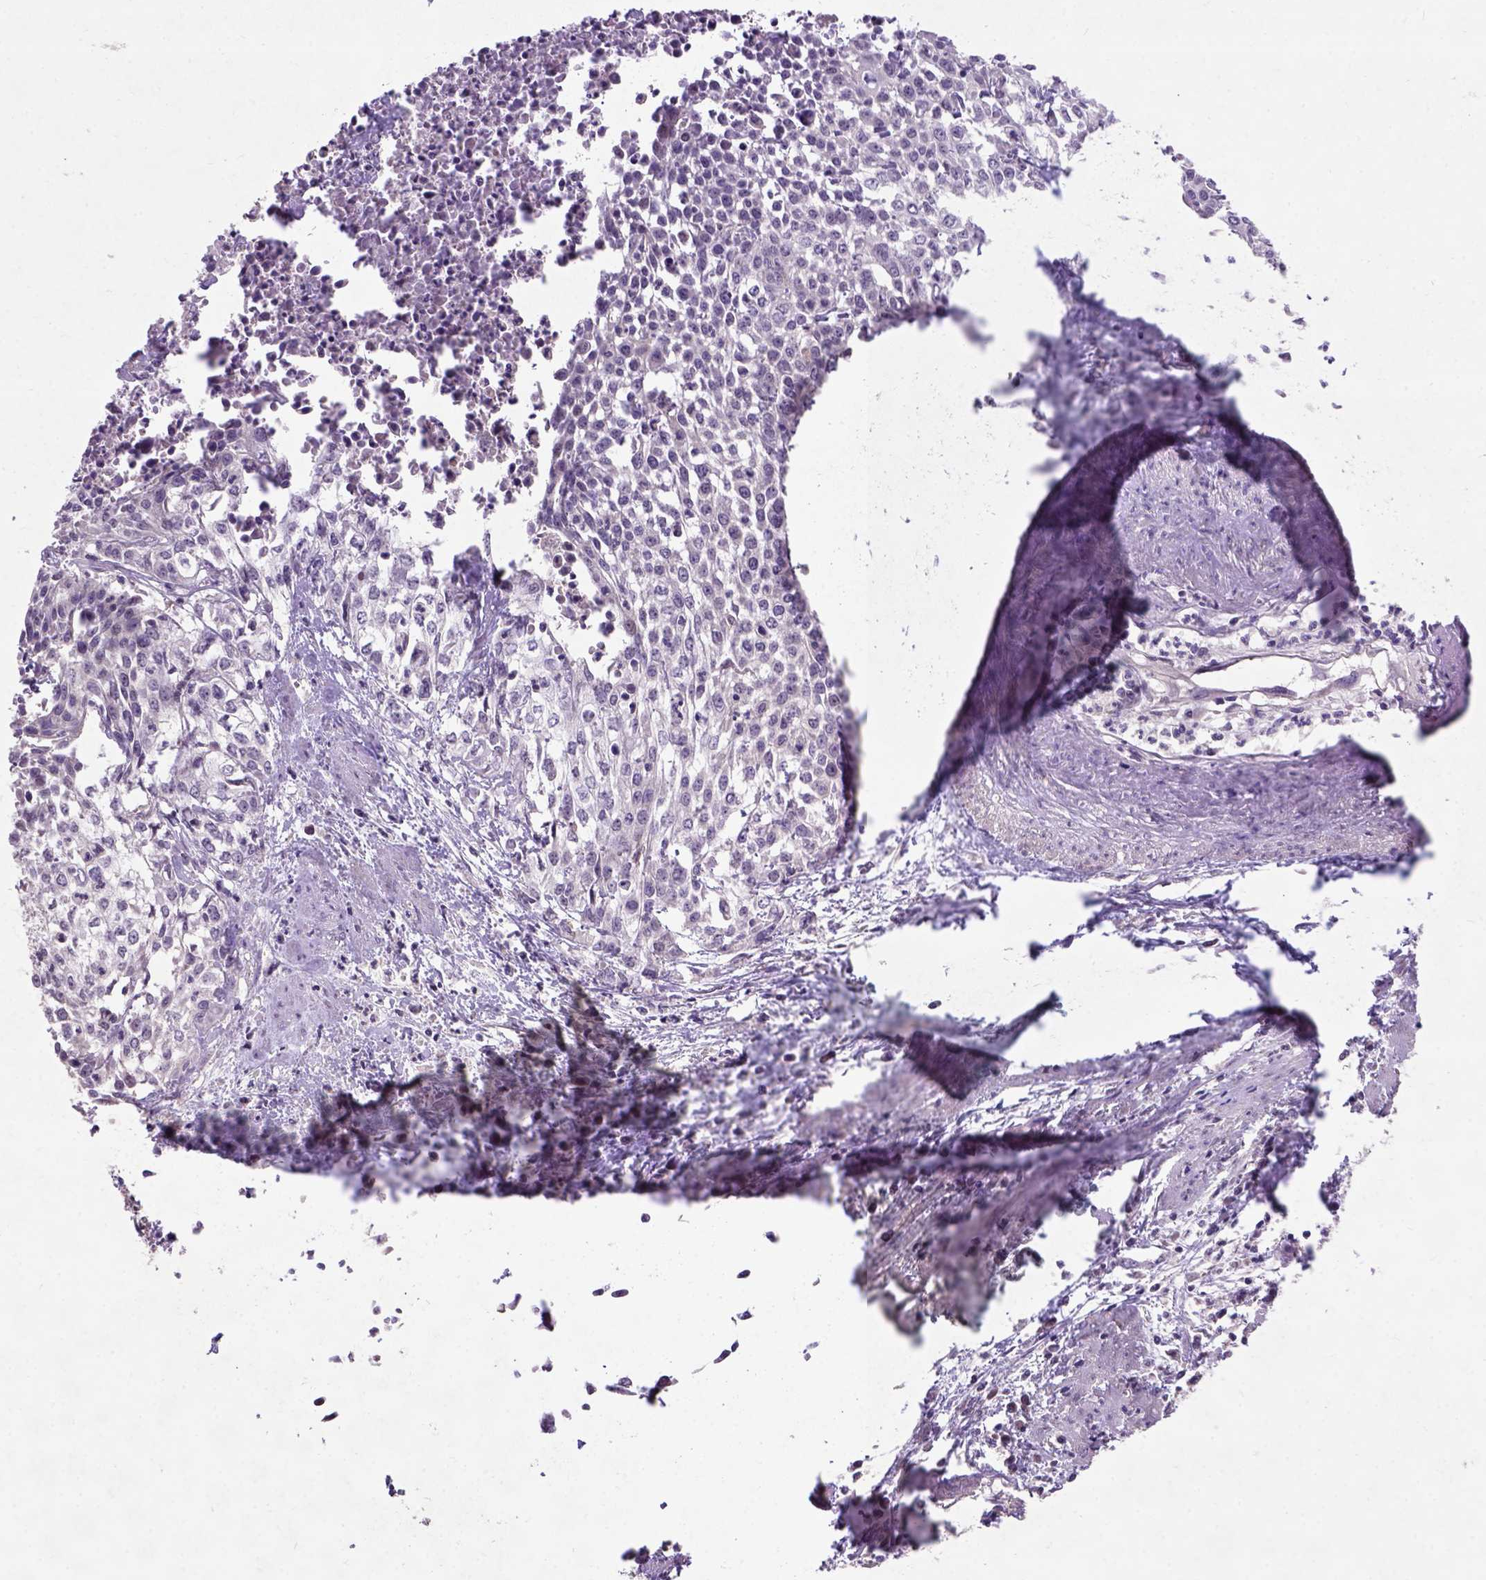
{"staining": {"intensity": "negative", "quantity": "none", "location": "none"}, "tissue": "cervical cancer", "cell_type": "Tumor cells", "image_type": "cancer", "snomed": [{"axis": "morphology", "description": "Squamous cell carcinoma, NOS"}, {"axis": "topography", "description": "Cervix"}], "caption": "The immunohistochemistry image has no significant positivity in tumor cells of cervical cancer (squamous cell carcinoma) tissue. (Stains: DAB IHC with hematoxylin counter stain, Microscopy: brightfield microscopy at high magnification).", "gene": "KBTBD8", "patient": {"sex": "female", "age": 39}}